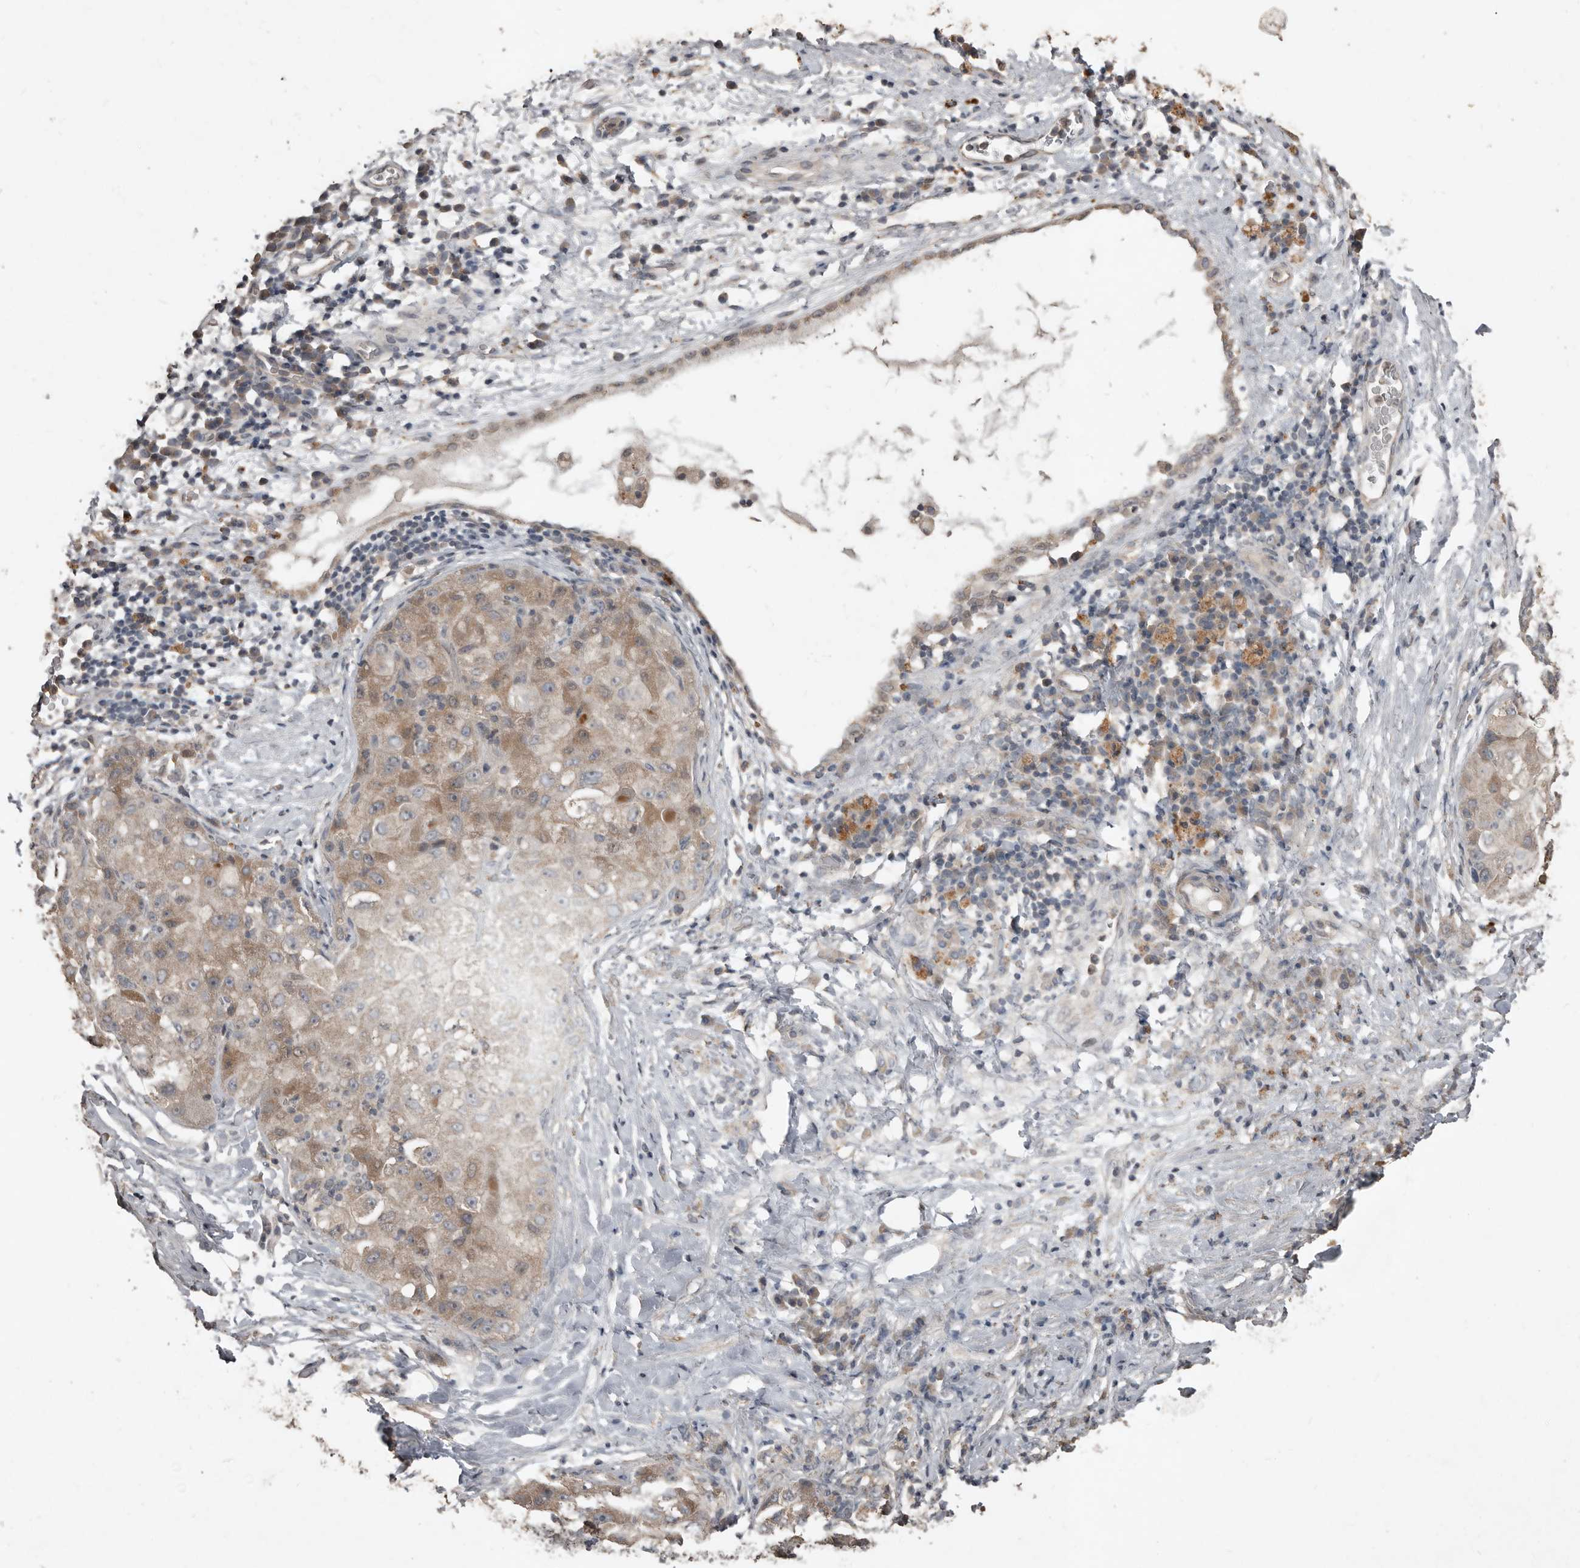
{"staining": {"intensity": "weak", "quantity": ">75%", "location": "cytoplasmic/membranous"}, "tissue": "liver cancer", "cell_type": "Tumor cells", "image_type": "cancer", "snomed": [{"axis": "morphology", "description": "Carcinoma, Hepatocellular, NOS"}, {"axis": "topography", "description": "Liver"}], "caption": "Immunohistochemistry of human liver cancer demonstrates low levels of weak cytoplasmic/membranous positivity in approximately >75% of tumor cells. (brown staining indicates protein expression, while blue staining denotes nuclei).", "gene": "BAMBI", "patient": {"sex": "male", "age": 80}}